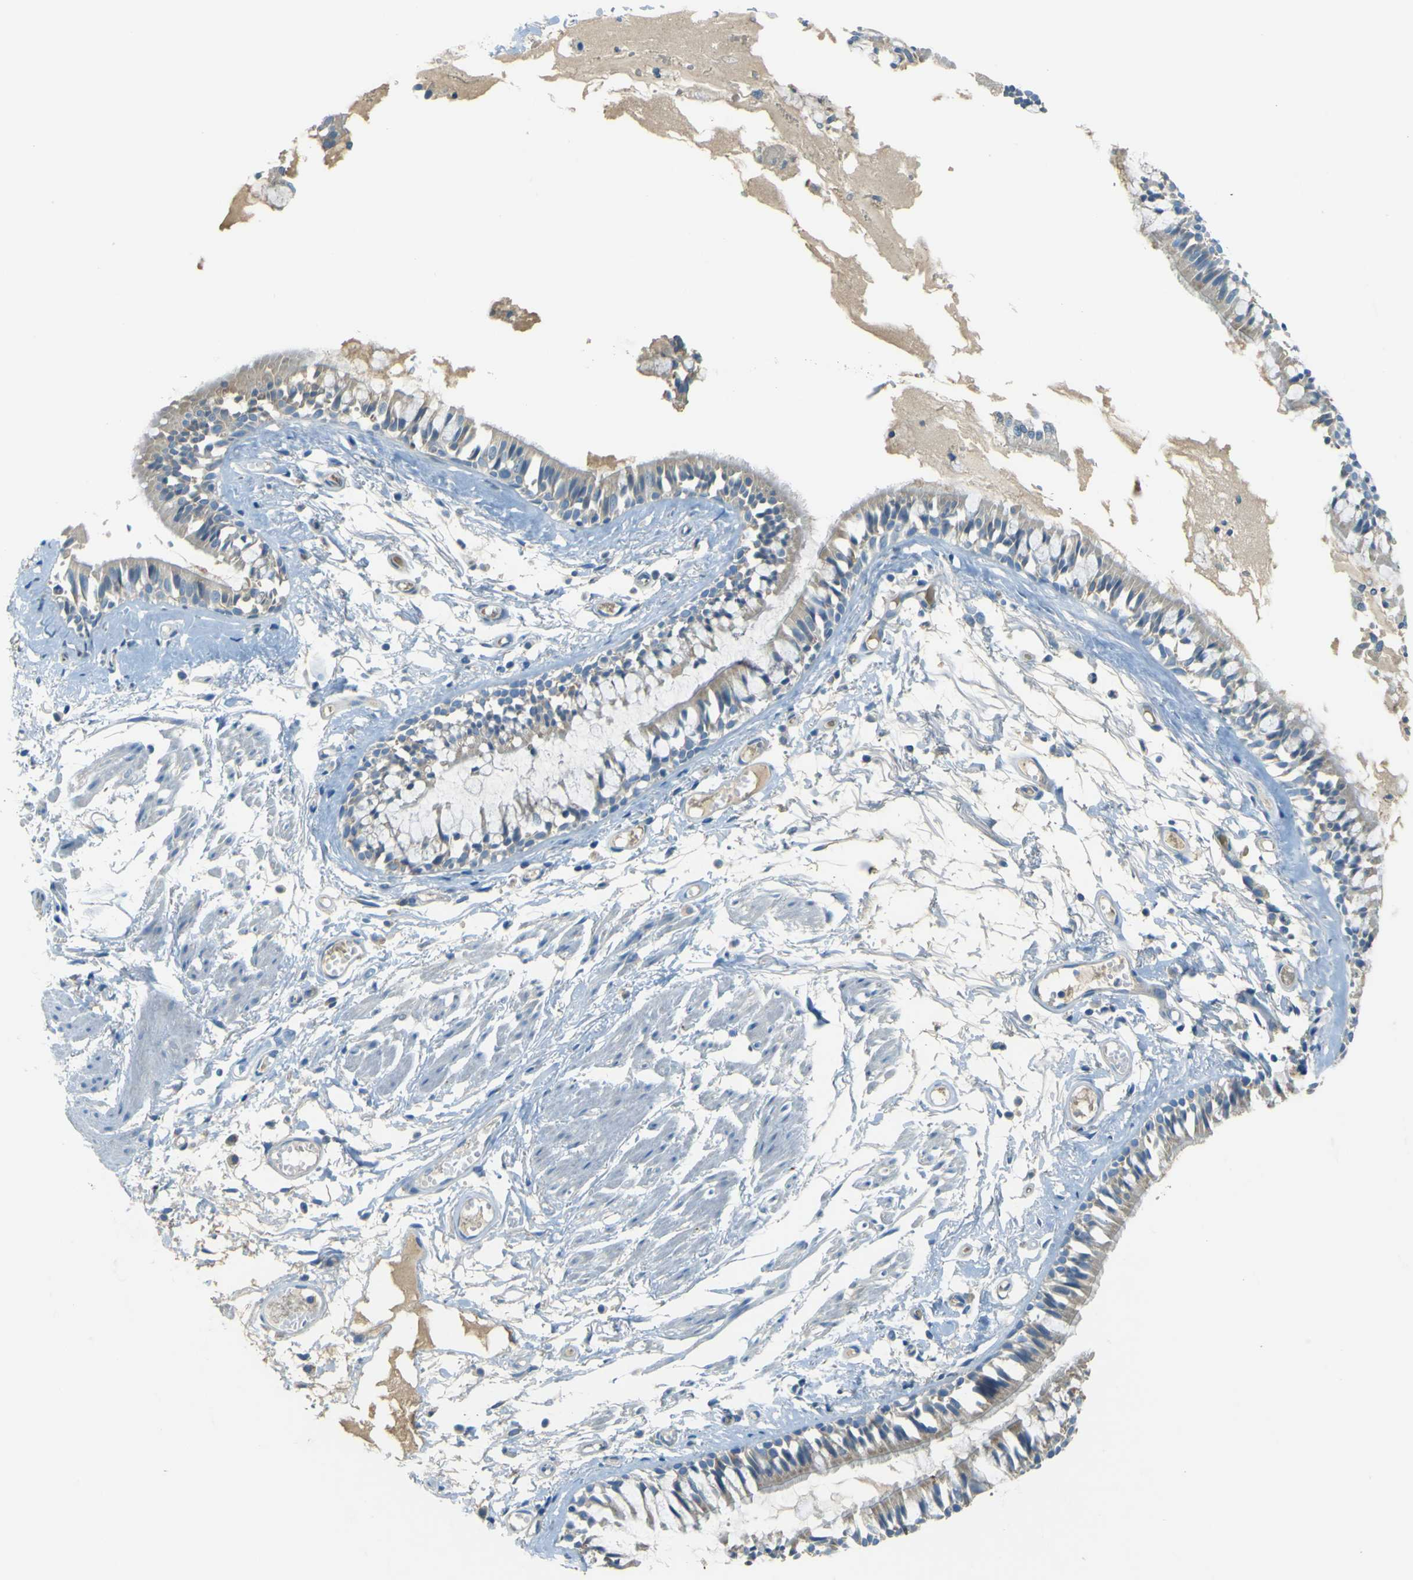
{"staining": {"intensity": "moderate", "quantity": "25%-75%", "location": "cytoplasmic/membranous"}, "tissue": "bronchus", "cell_type": "Respiratory epithelial cells", "image_type": "normal", "snomed": [{"axis": "morphology", "description": "Normal tissue, NOS"}, {"axis": "morphology", "description": "Inflammation, NOS"}, {"axis": "topography", "description": "Cartilage tissue"}, {"axis": "topography", "description": "Lung"}], "caption": "The histopathology image displays immunohistochemical staining of unremarkable bronchus. There is moderate cytoplasmic/membranous positivity is present in approximately 25%-75% of respiratory epithelial cells.", "gene": "FKTN", "patient": {"sex": "male", "age": 71}}